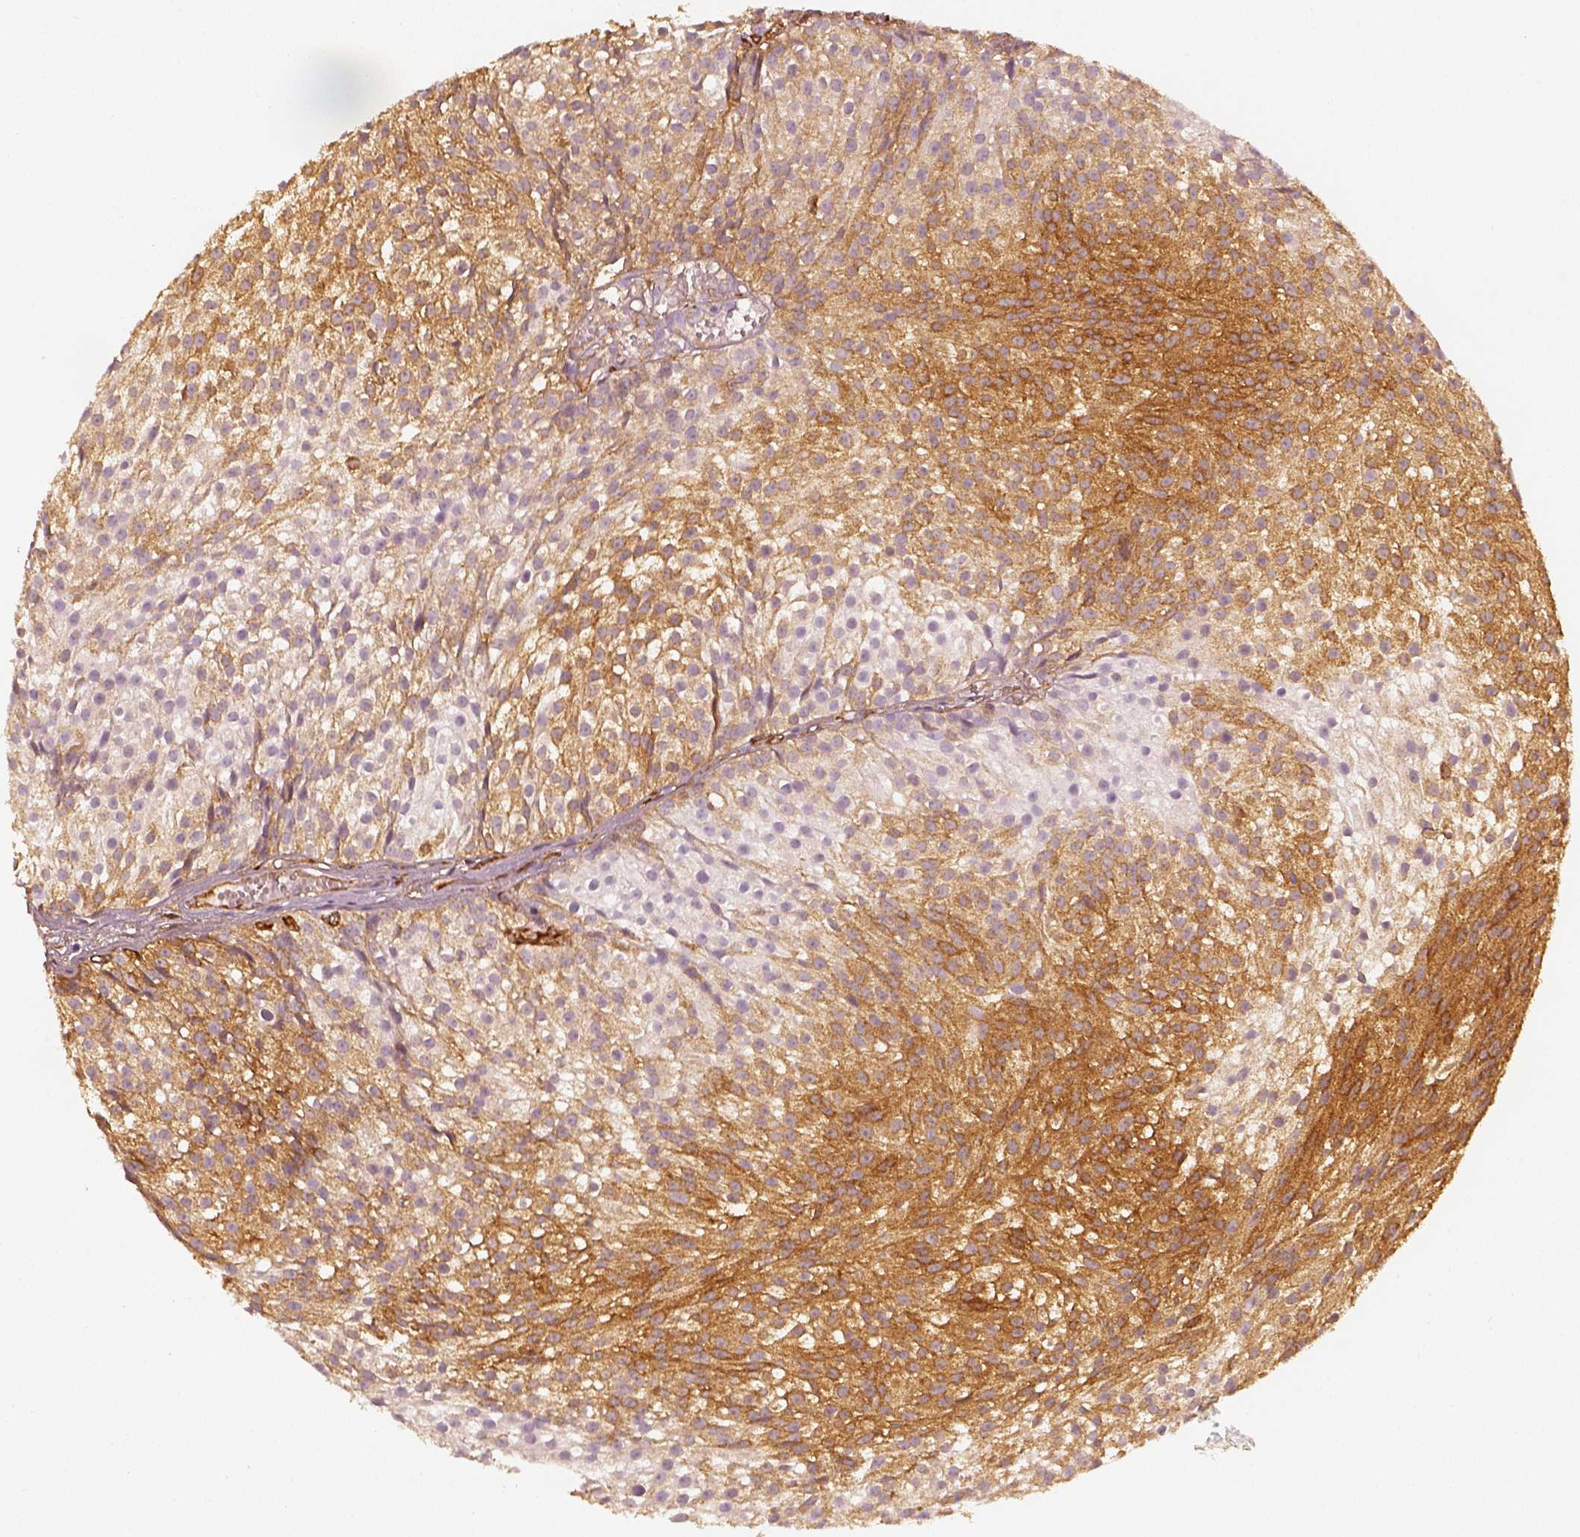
{"staining": {"intensity": "moderate", "quantity": ">75%", "location": "cytoplasmic/membranous"}, "tissue": "urothelial cancer", "cell_type": "Tumor cells", "image_type": "cancer", "snomed": [{"axis": "morphology", "description": "Urothelial carcinoma, Low grade"}, {"axis": "topography", "description": "Urinary bladder"}], "caption": "A brown stain highlights moderate cytoplasmic/membranous expression of a protein in human urothelial carcinoma (low-grade) tumor cells. (DAB IHC with brightfield microscopy, high magnification).", "gene": "FSCN1", "patient": {"sex": "male", "age": 63}}